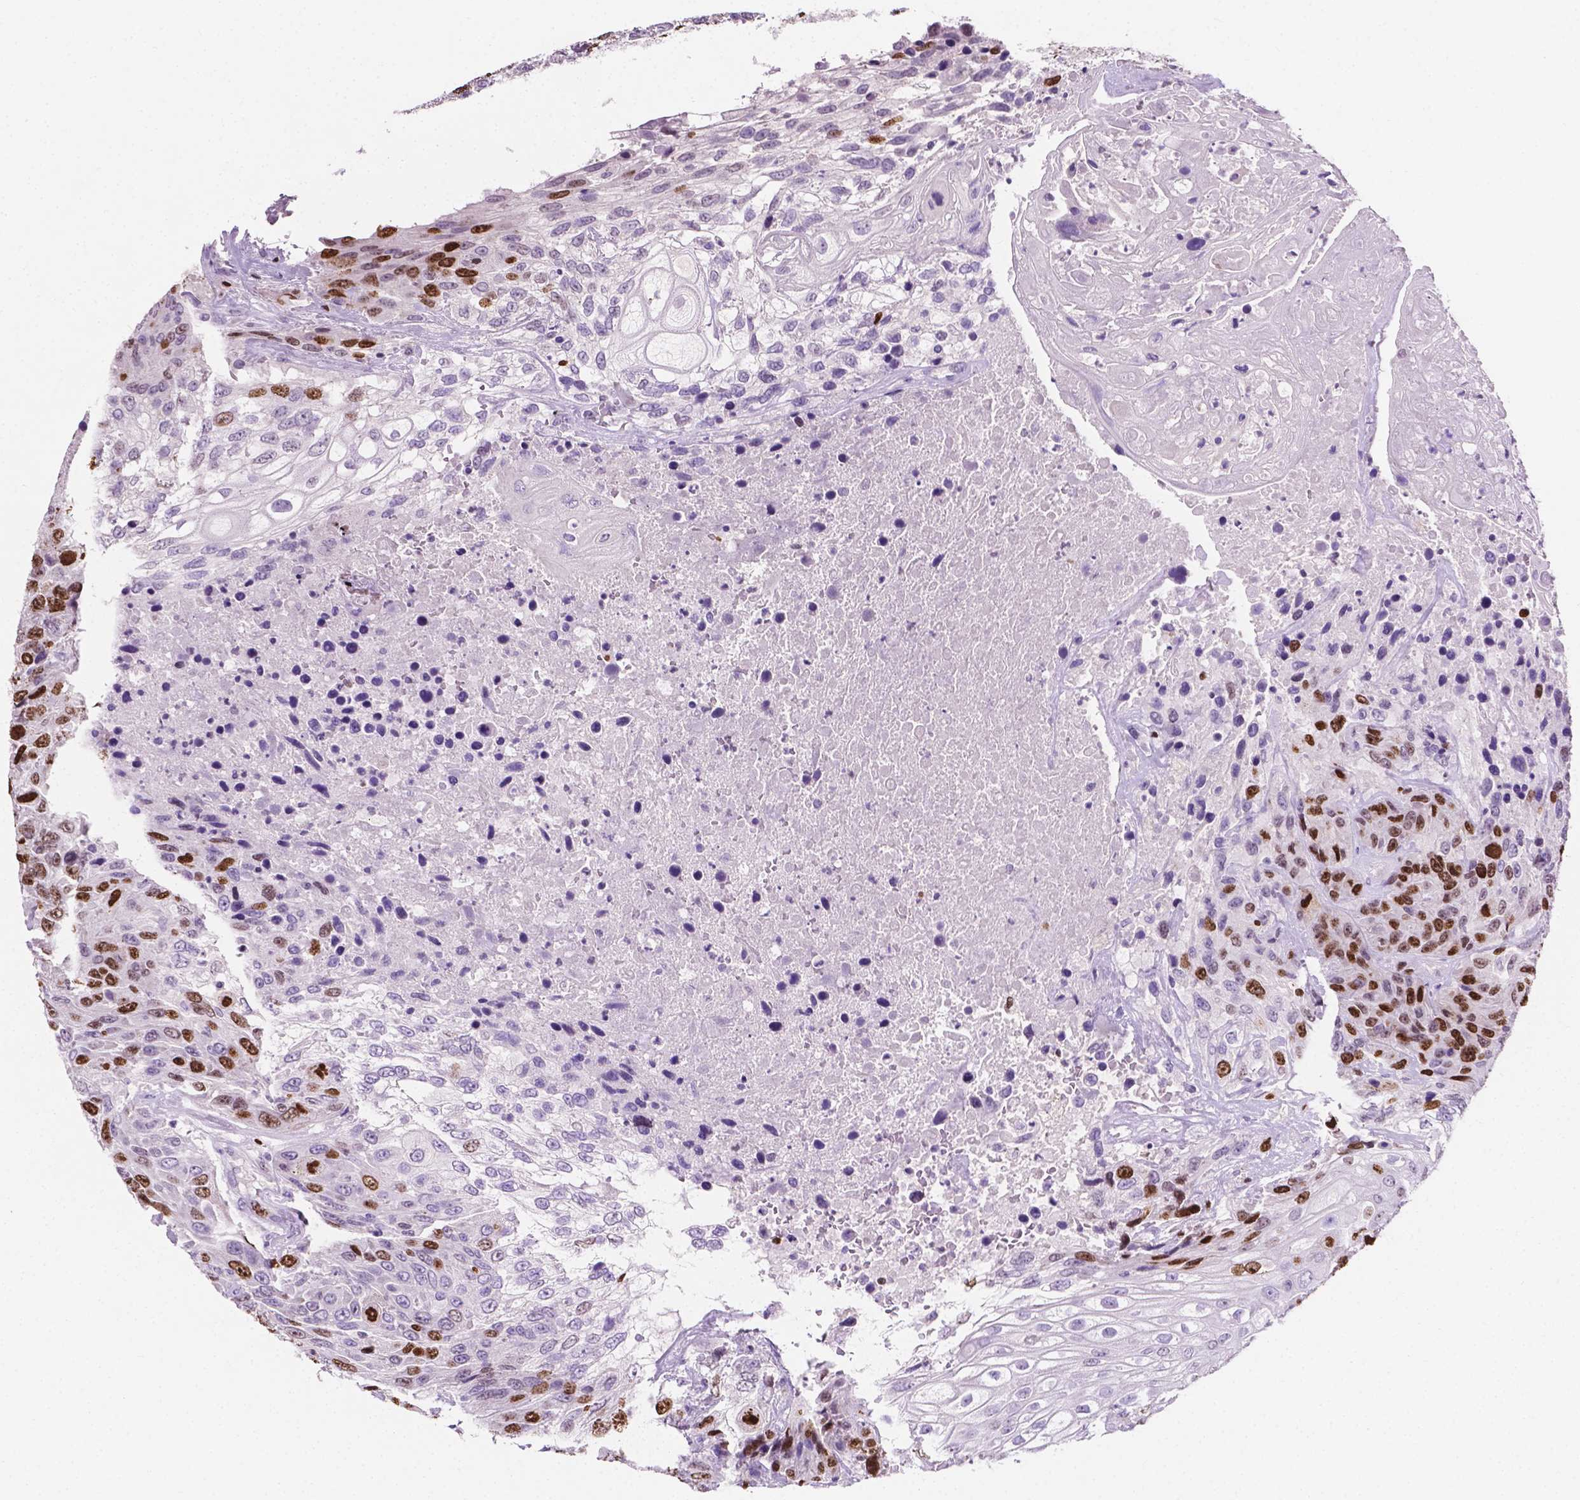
{"staining": {"intensity": "moderate", "quantity": "25%-75%", "location": "nuclear"}, "tissue": "urothelial cancer", "cell_type": "Tumor cells", "image_type": "cancer", "snomed": [{"axis": "morphology", "description": "Urothelial carcinoma, High grade"}, {"axis": "topography", "description": "Urinary bladder"}], "caption": "Protein expression analysis of urothelial cancer reveals moderate nuclear expression in about 25%-75% of tumor cells.", "gene": "SIAH2", "patient": {"sex": "female", "age": 70}}